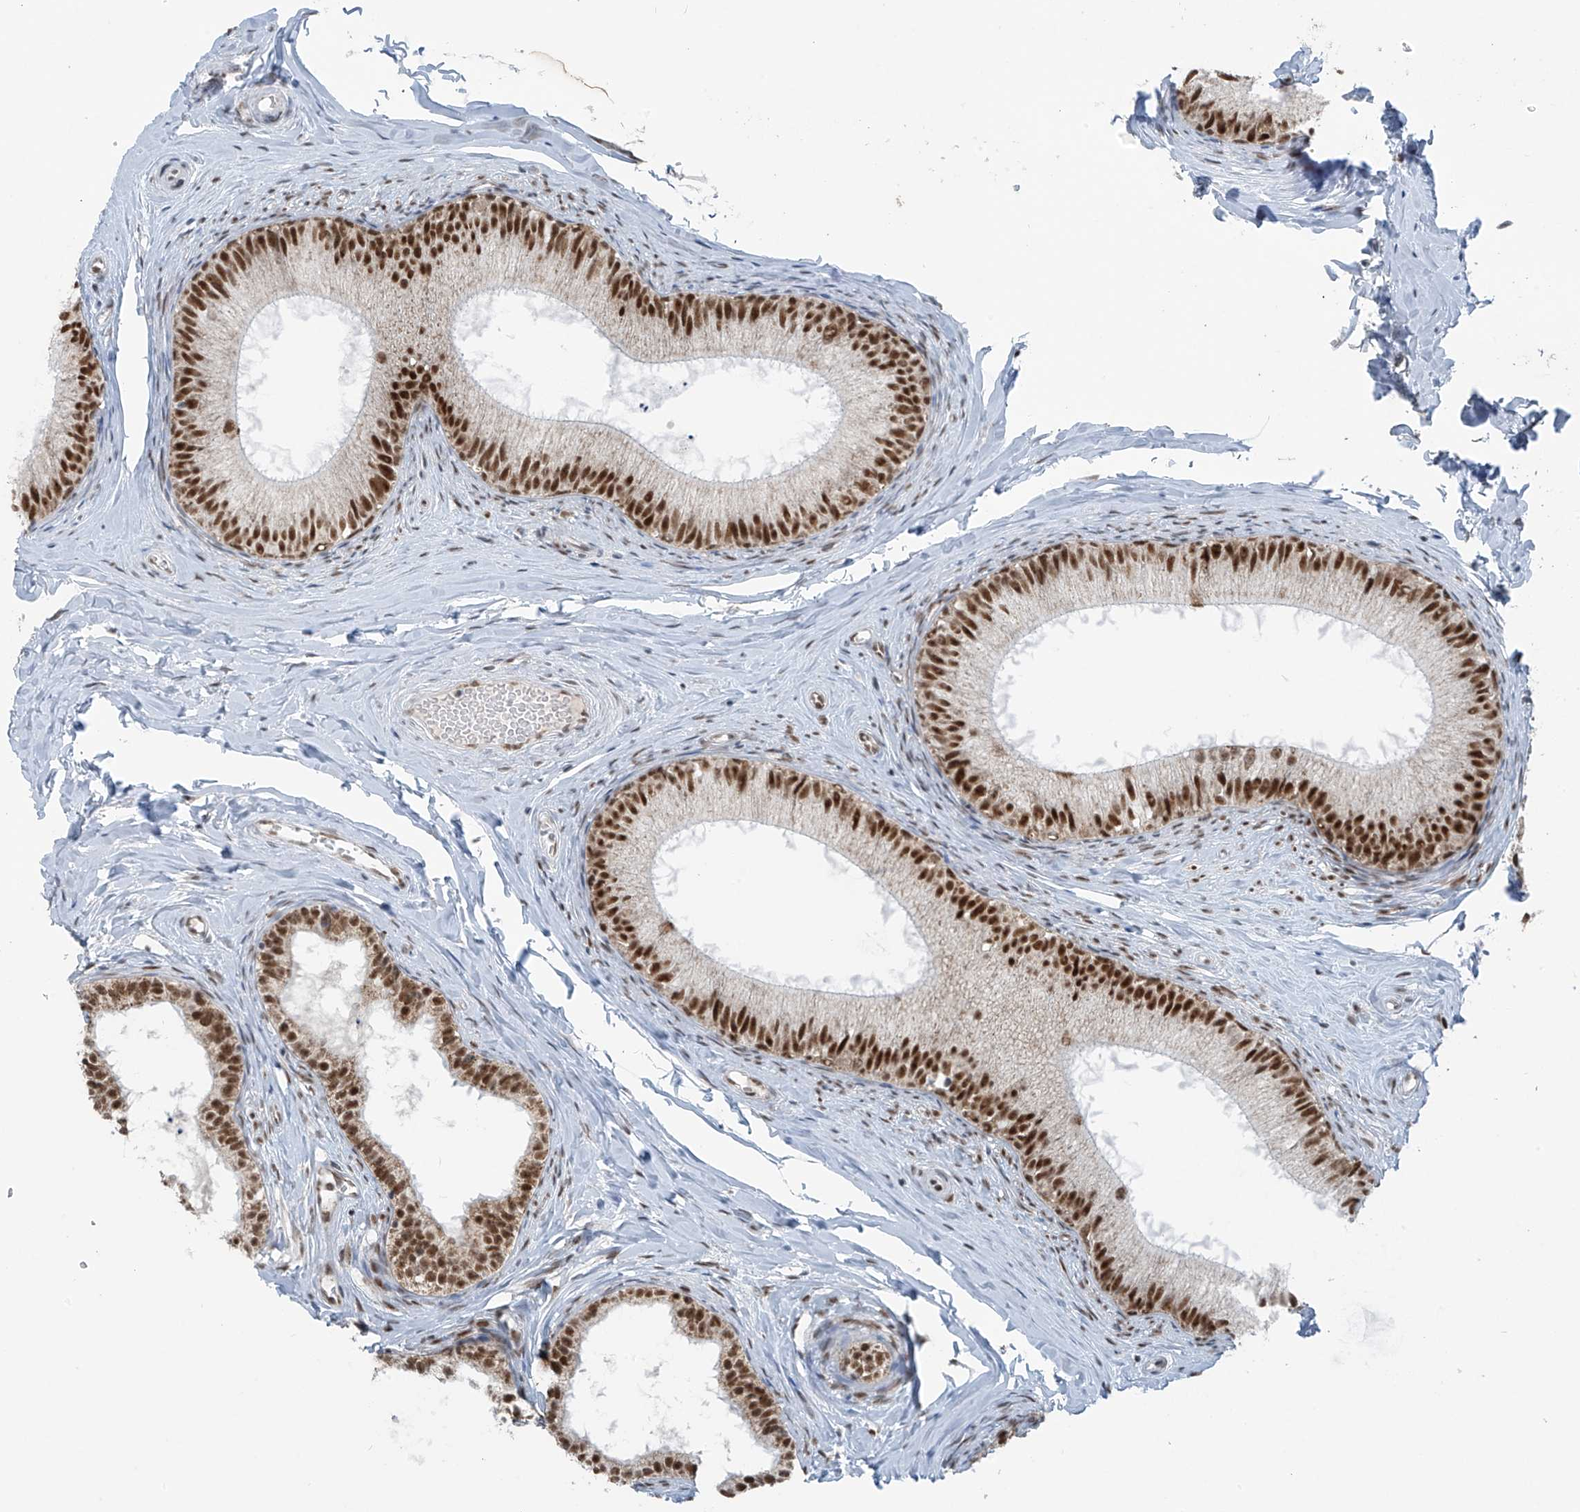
{"staining": {"intensity": "strong", "quantity": ">75%", "location": "nuclear"}, "tissue": "epididymis", "cell_type": "Glandular cells", "image_type": "normal", "snomed": [{"axis": "morphology", "description": "Normal tissue, NOS"}, {"axis": "topography", "description": "Epididymis"}], "caption": "Immunohistochemical staining of benign epididymis demonstrates >75% levels of strong nuclear protein expression in about >75% of glandular cells.", "gene": "WRNIP1", "patient": {"sex": "male", "age": 34}}